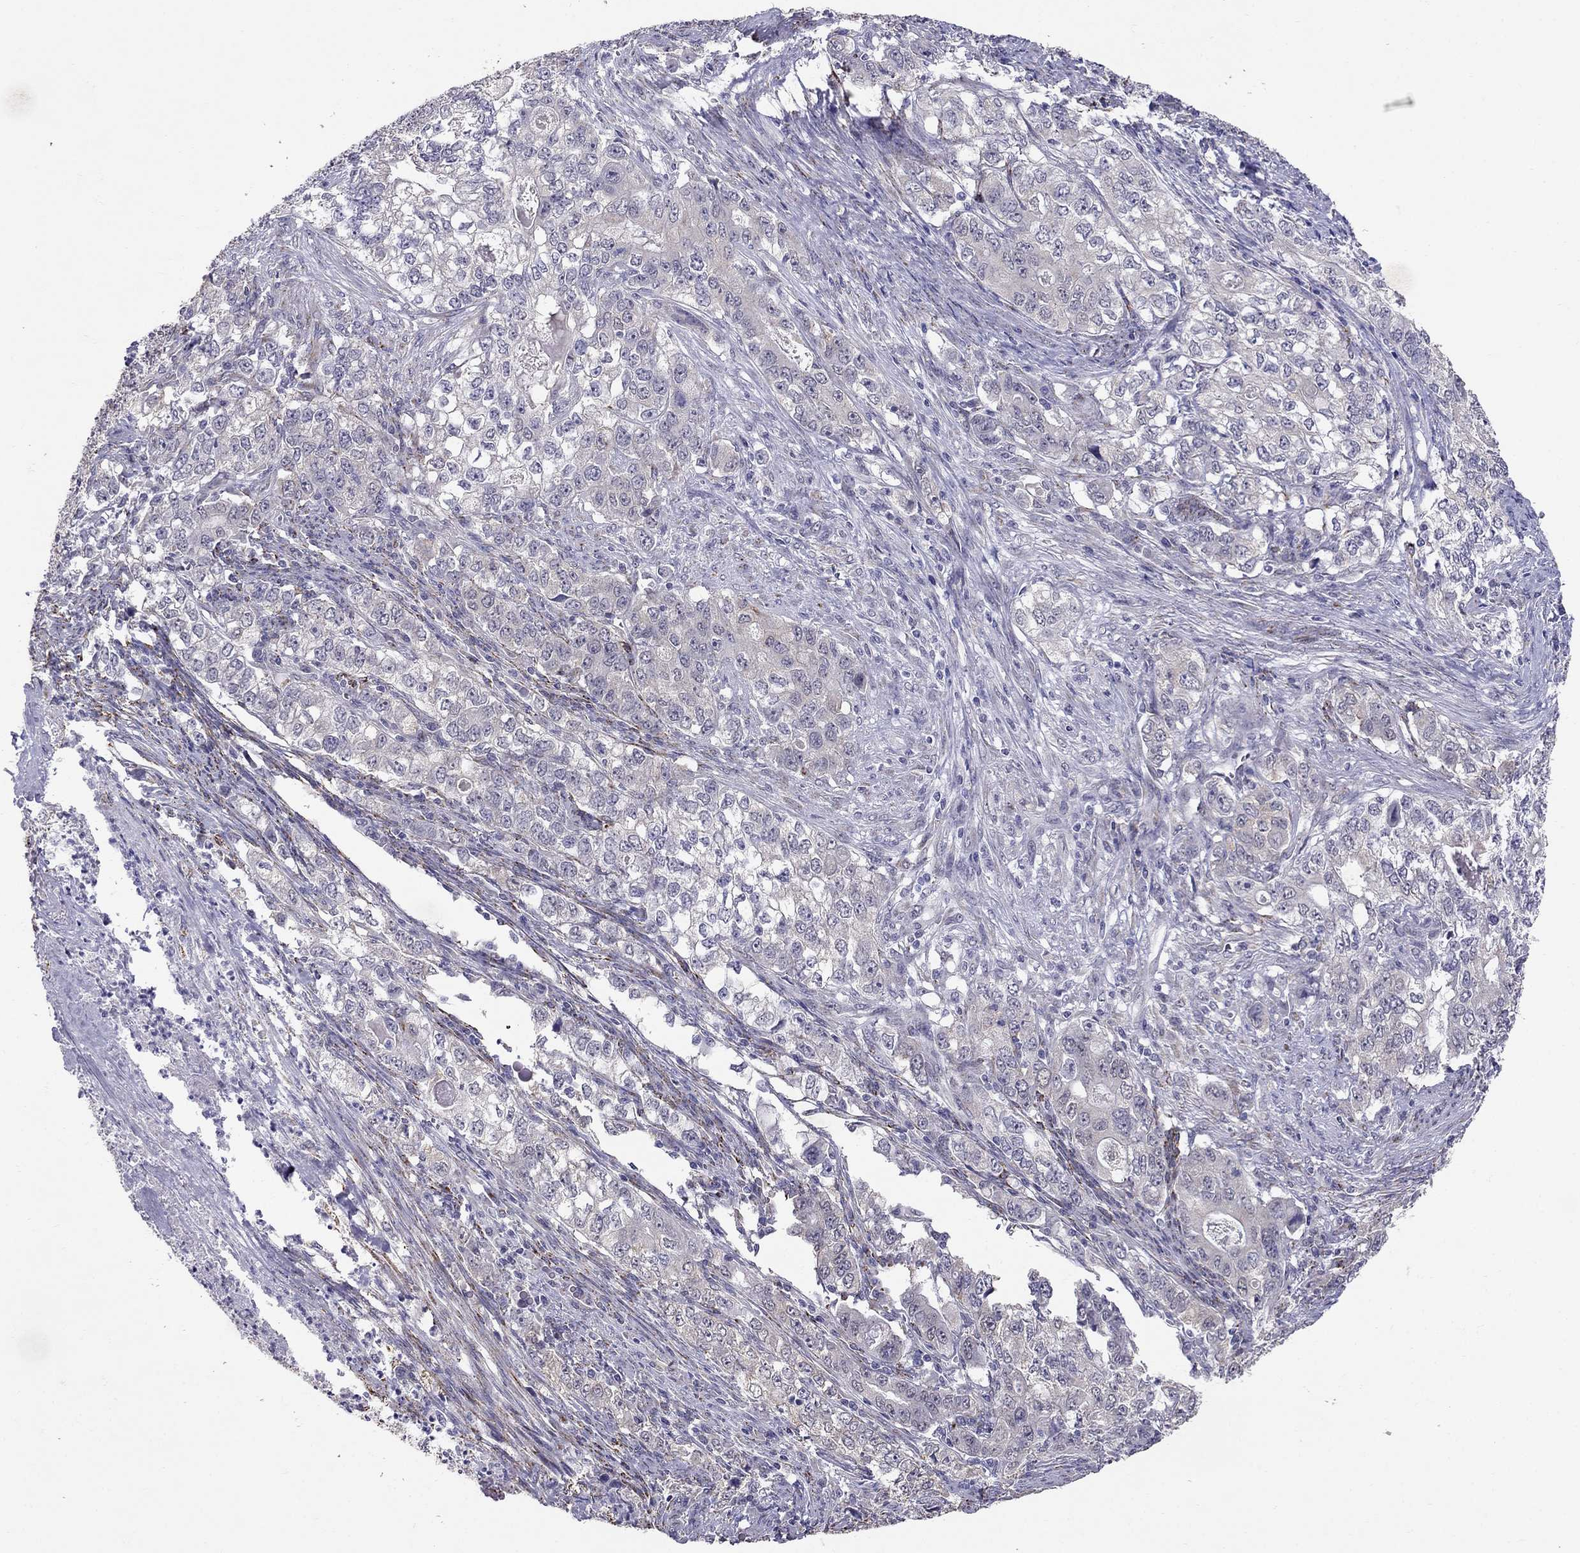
{"staining": {"intensity": "negative", "quantity": "none", "location": "none"}, "tissue": "stomach cancer", "cell_type": "Tumor cells", "image_type": "cancer", "snomed": [{"axis": "morphology", "description": "Adenocarcinoma, NOS"}, {"axis": "topography", "description": "Stomach, lower"}], "caption": "This is an immunohistochemistry histopathology image of stomach cancer. There is no expression in tumor cells.", "gene": "MYO3B", "patient": {"sex": "female", "age": 72}}